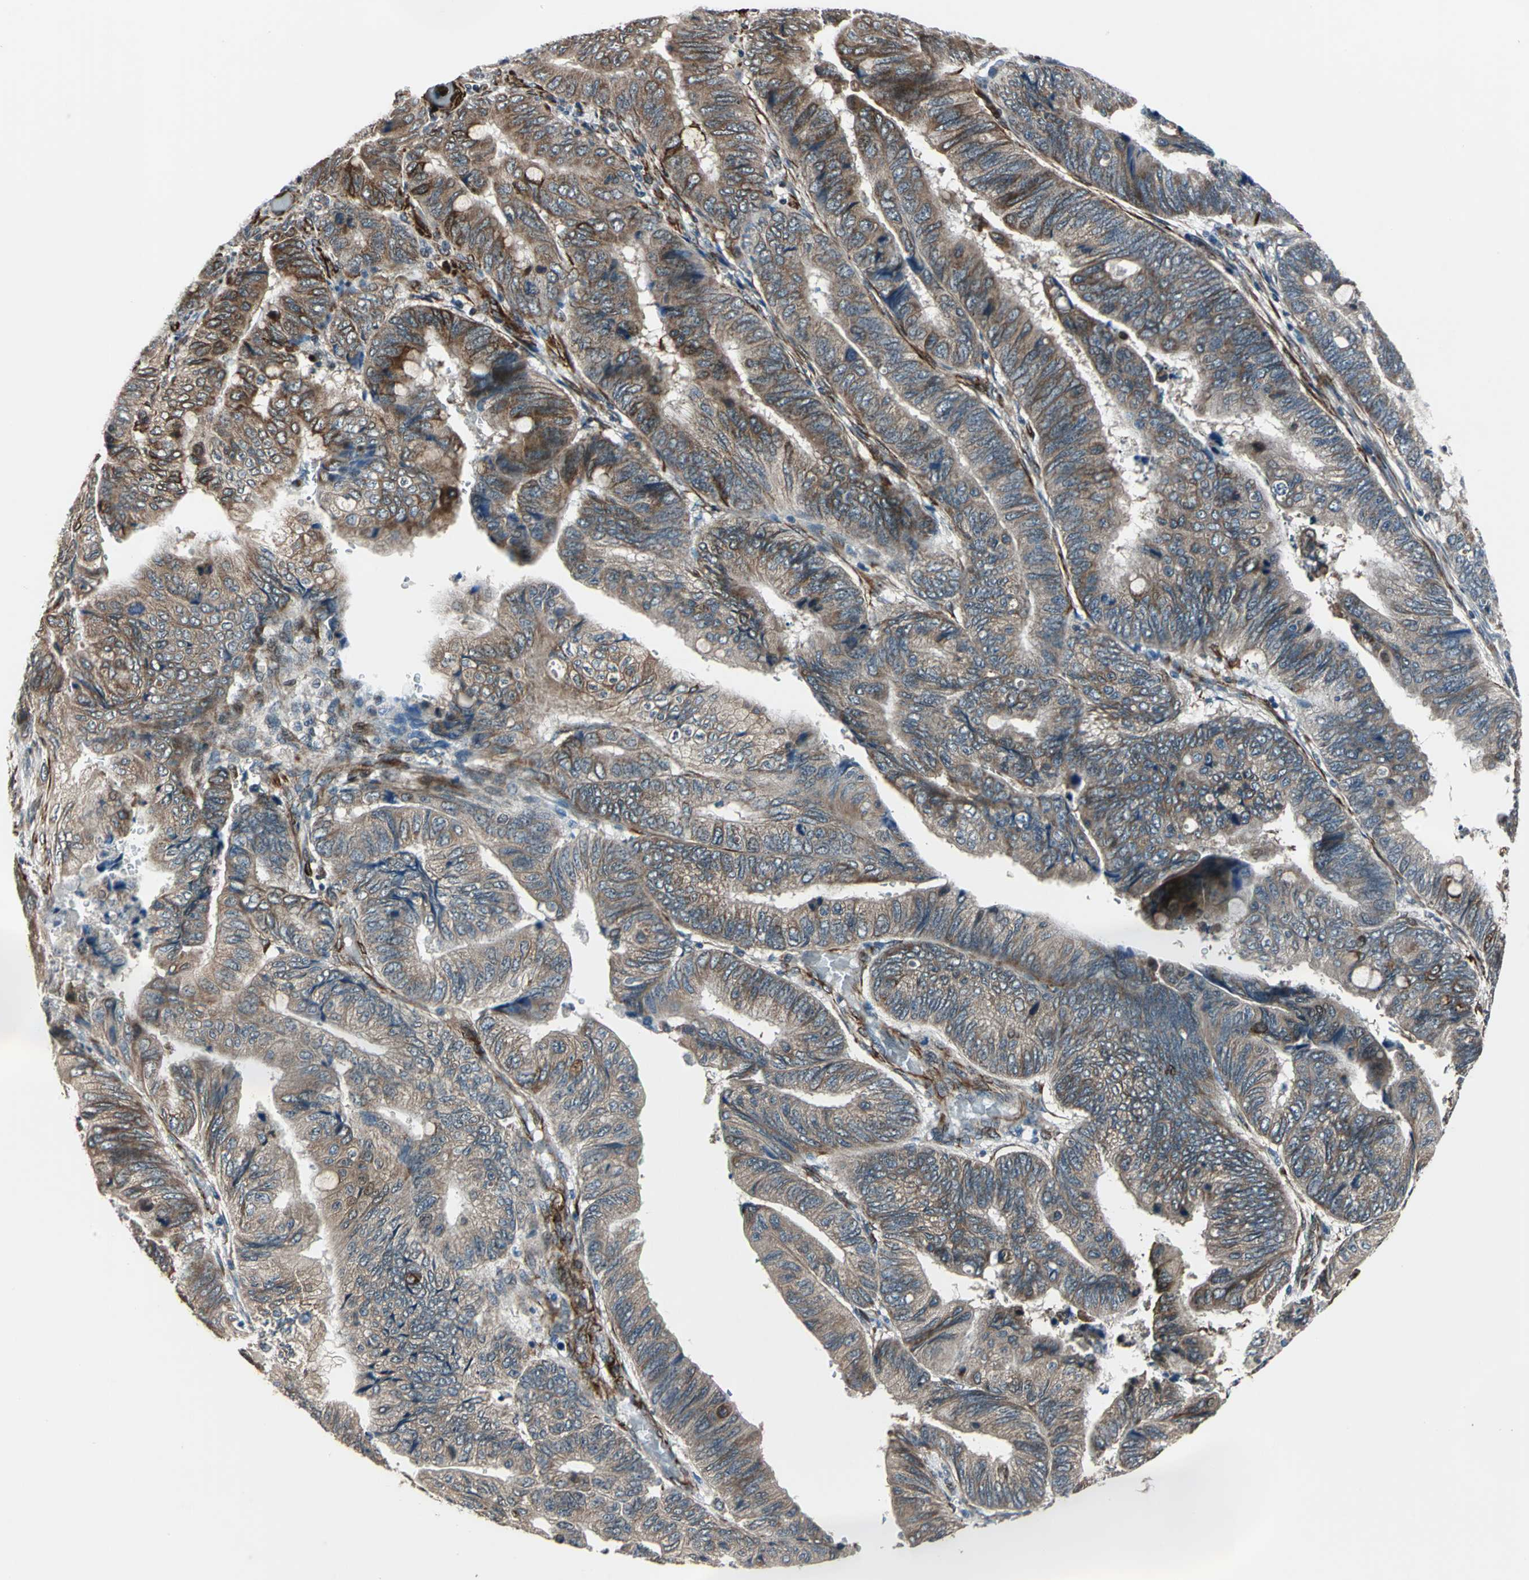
{"staining": {"intensity": "strong", "quantity": ">75%", "location": "cytoplasmic/membranous"}, "tissue": "colorectal cancer", "cell_type": "Tumor cells", "image_type": "cancer", "snomed": [{"axis": "morphology", "description": "Normal tissue, NOS"}, {"axis": "morphology", "description": "Adenocarcinoma, NOS"}, {"axis": "topography", "description": "Rectum"}, {"axis": "topography", "description": "Peripheral nerve tissue"}], "caption": "The photomicrograph displays immunohistochemical staining of adenocarcinoma (colorectal). There is strong cytoplasmic/membranous positivity is appreciated in about >75% of tumor cells. (DAB IHC, brown staining for protein, blue staining for nuclei).", "gene": "EXD2", "patient": {"sex": "male", "age": 92}}